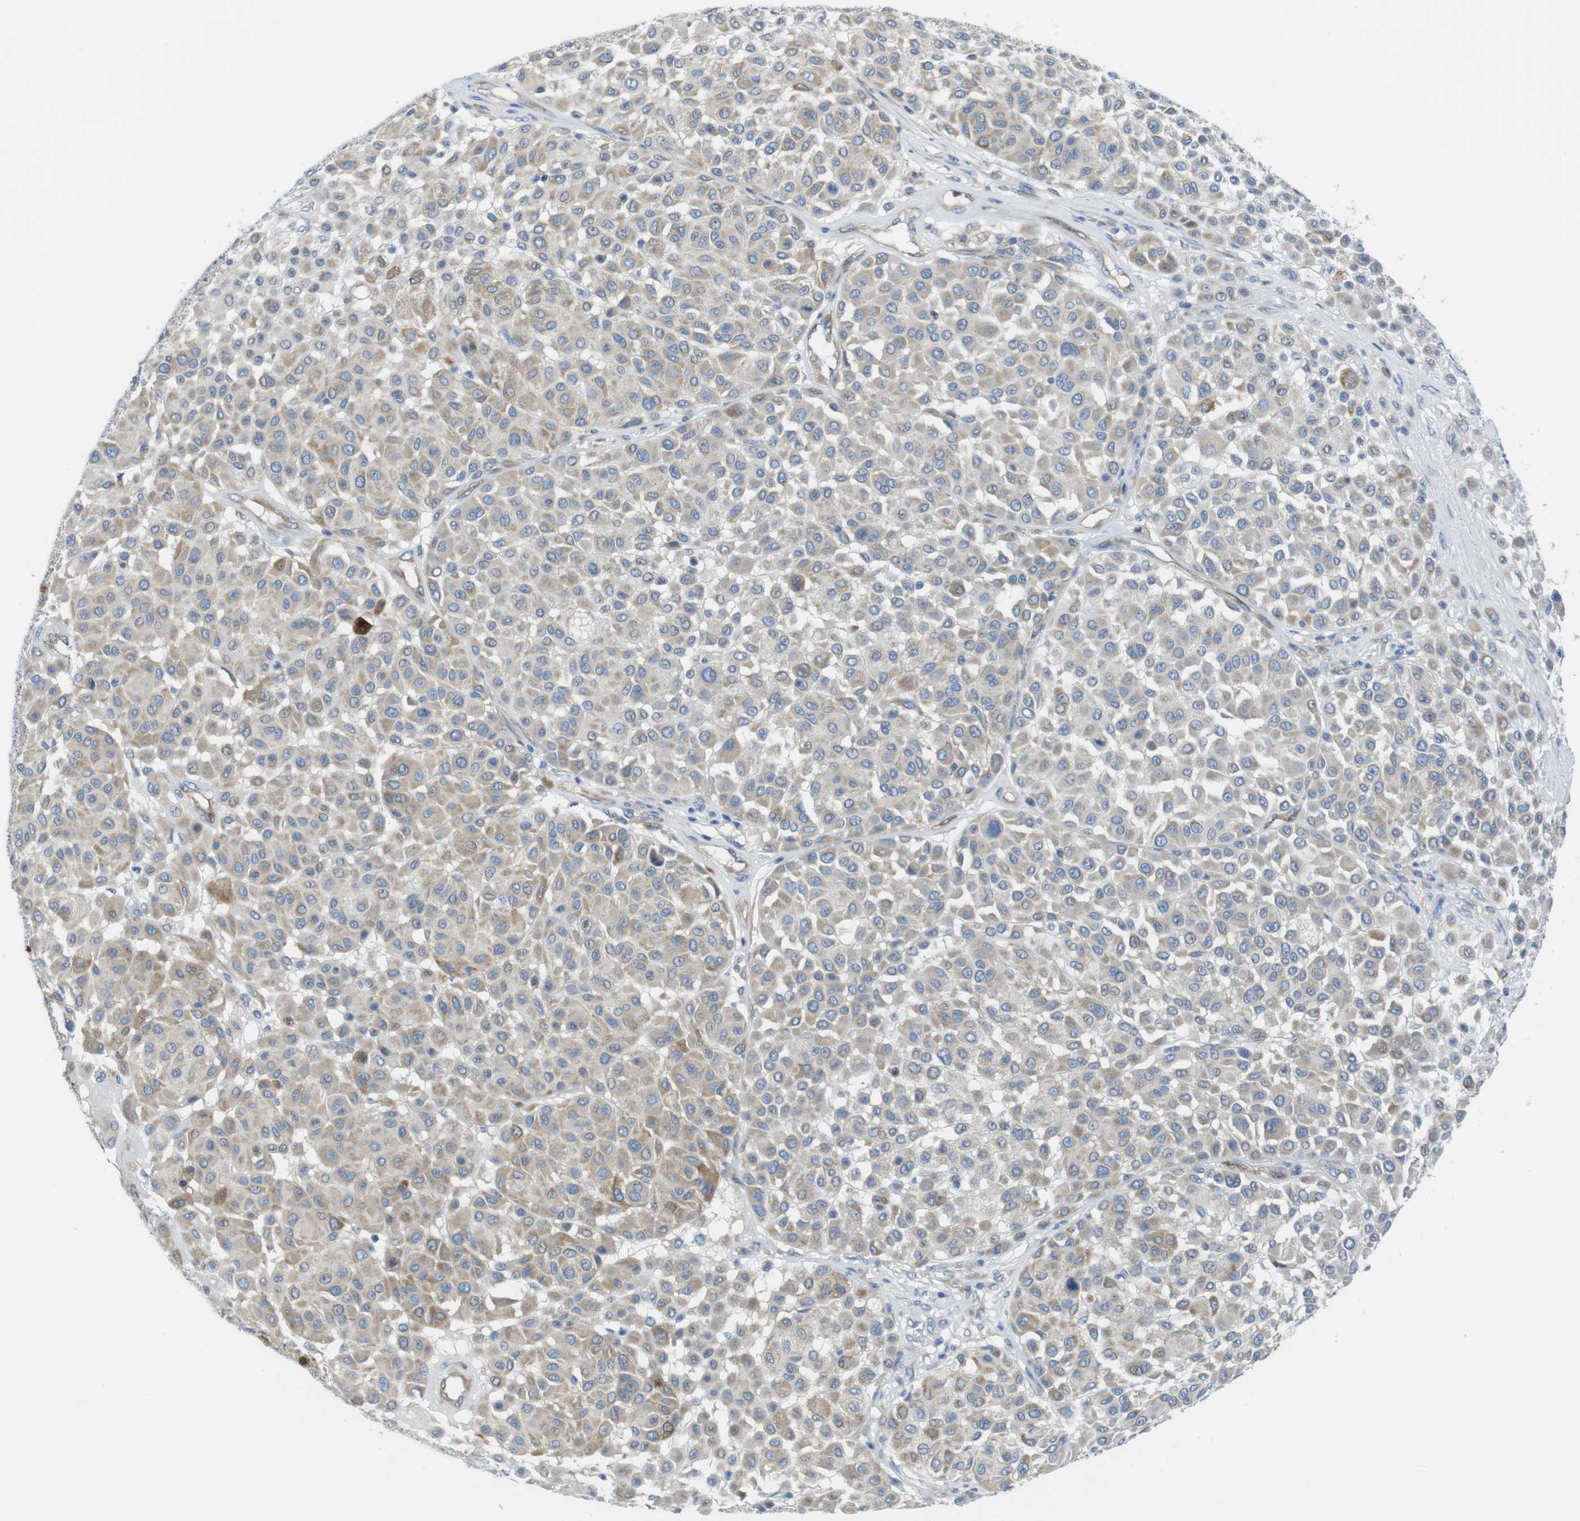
{"staining": {"intensity": "moderate", "quantity": ">75%", "location": "cytoplasmic/membranous"}, "tissue": "melanoma", "cell_type": "Tumor cells", "image_type": "cancer", "snomed": [{"axis": "morphology", "description": "Malignant melanoma, Metastatic site"}, {"axis": "topography", "description": "Soft tissue"}], "caption": "Immunohistochemical staining of malignant melanoma (metastatic site) exhibits medium levels of moderate cytoplasmic/membranous protein expression in about >75% of tumor cells.", "gene": "TMEM234", "patient": {"sex": "male", "age": 41}}